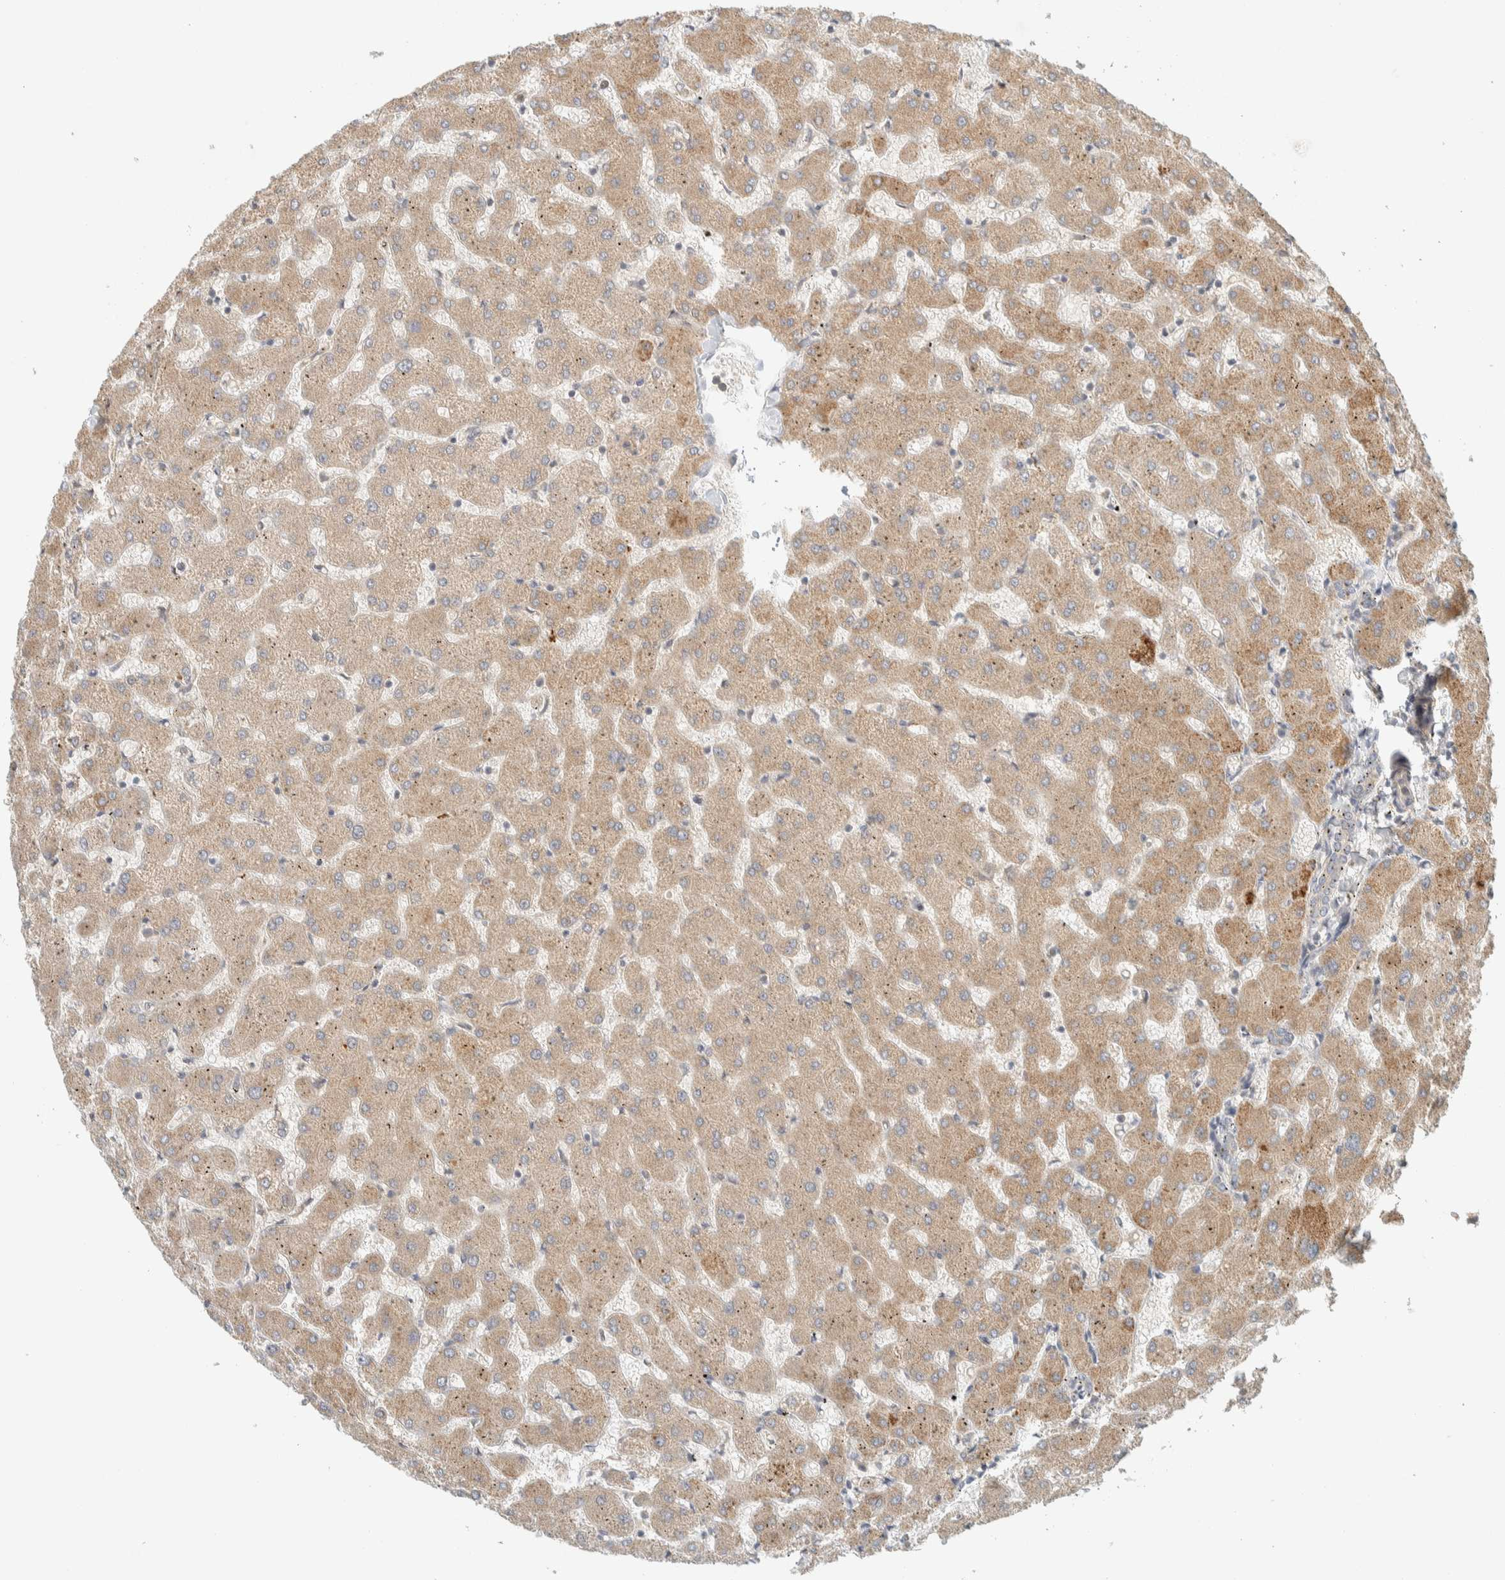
{"staining": {"intensity": "weak", "quantity": "25%-75%", "location": "cytoplasmic/membranous"}, "tissue": "liver", "cell_type": "Cholangiocytes", "image_type": "normal", "snomed": [{"axis": "morphology", "description": "Normal tissue, NOS"}, {"axis": "topography", "description": "Liver"}], "caption": "Weak cytoplasmic/membranous expression for a protein is present in approximately 25%-75% of cholangiocytes of unremarkable liver using immunohistochemistry (IHC).", "gene": "FAM167A", "patient": {"sex": "female", "age": 63}}